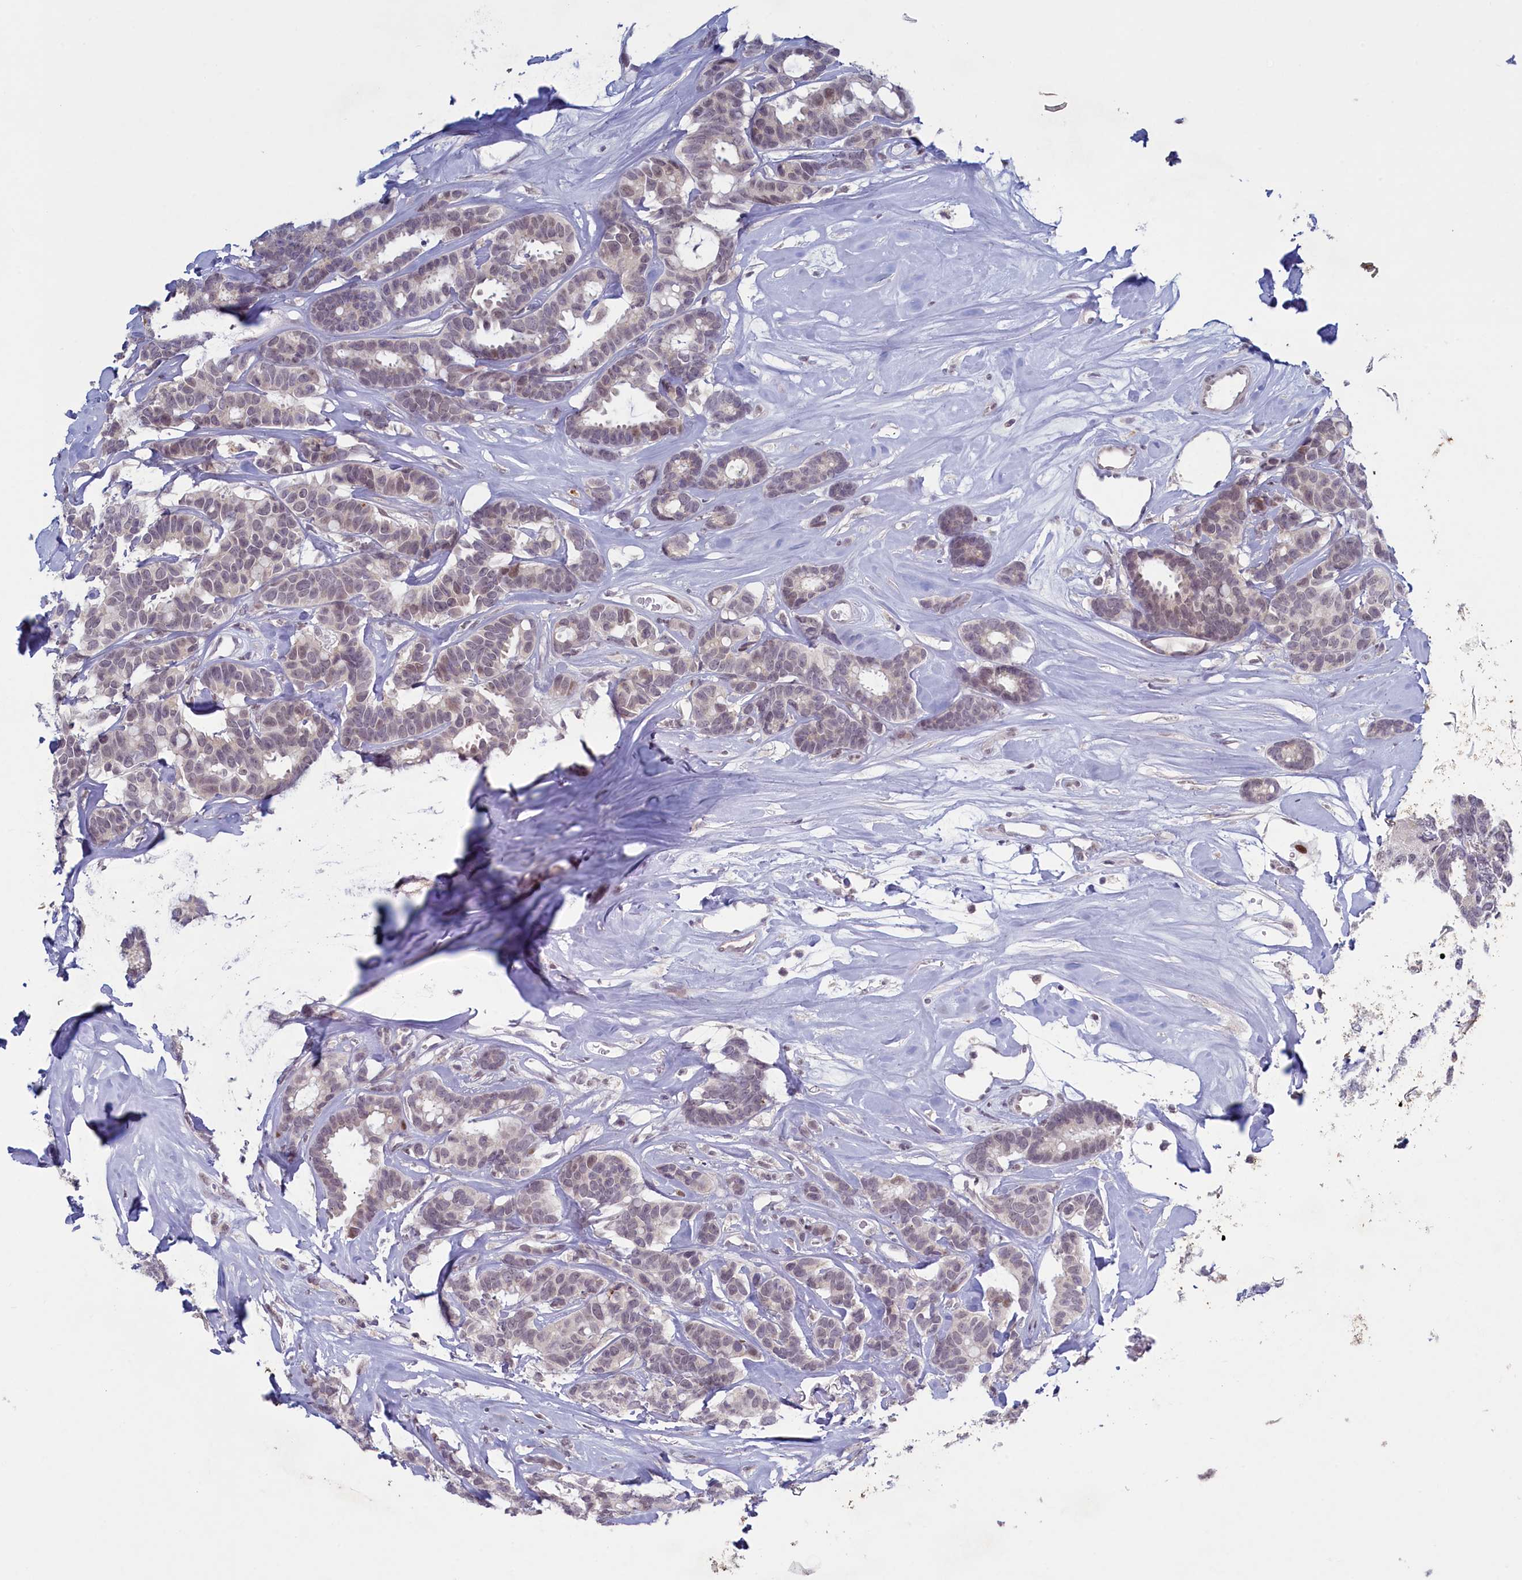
{"staining": {"intensity": "negative", "quantity": "none", "location": "none"}, "tissue": "breast cancer", "cell_type": "Tumor cells", "image_type": "cancer", "snomed": [{"axis": "morphology", "description": "Duct carcinoma"}, {"axis": "topography", "description": "Breast"}], "caption": "Image shows no protein positivity in tumor cells of breast cancer tissue.", "gene": "ATF7IP2", "patient": {"sex": "female", "age": 87}}